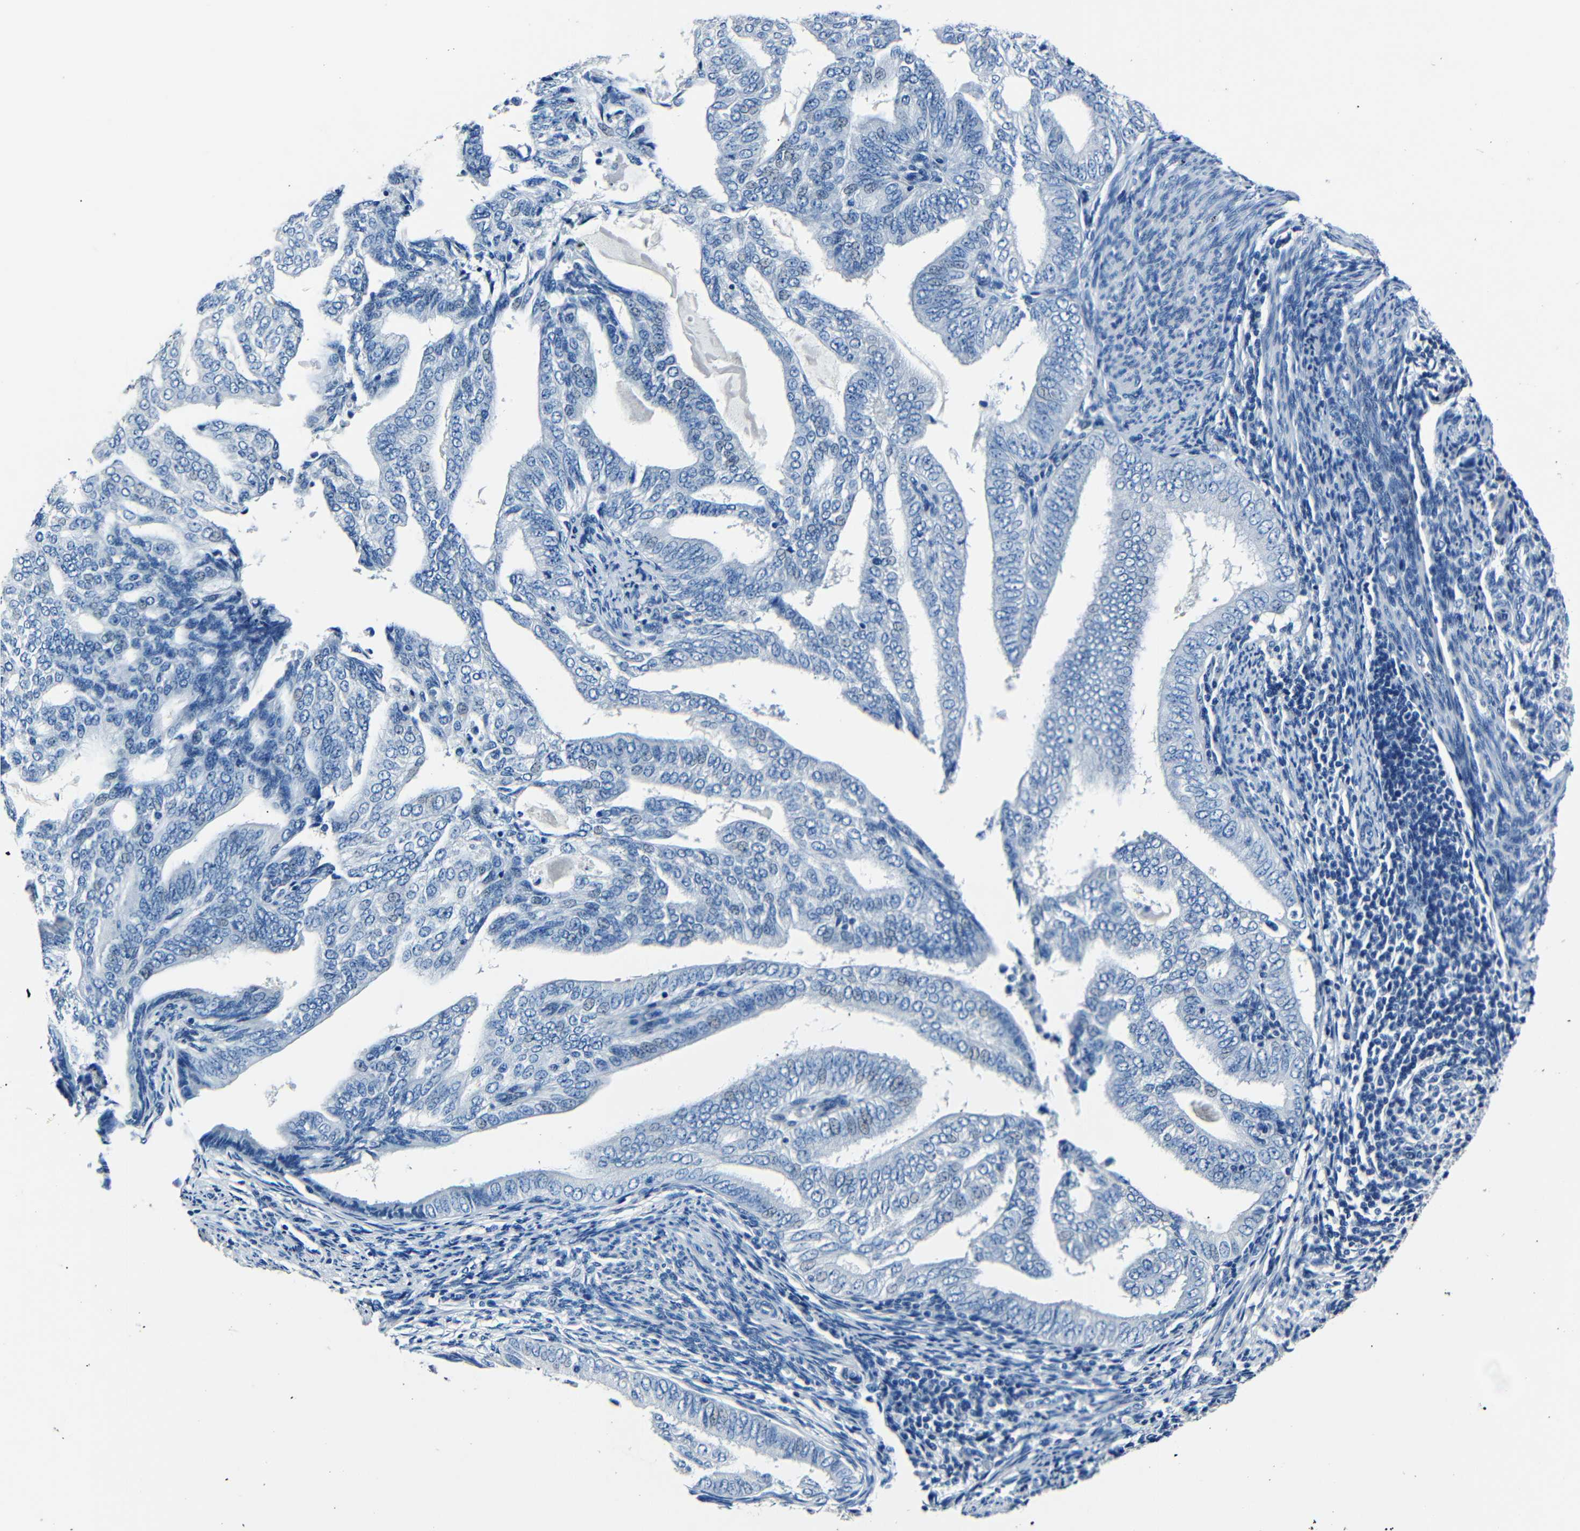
{"staining": {"intensity": "negative", "quantity": "none", "location": "none"}, "tissue": "endometrial cancer", "cell_type": "Tumor cells", "image_type": "cancer", "snomed": [{"axis": "morphology", "description": "Adenocarcinoma, NOS"}, {"axis": "topography", "description": "Endometrium"}], "caption": "Photomicrograph shows no significant protein staining in tumor cells of endometrial cancer (adenocarcinoma).", "gene": "NCMAP", "patient": {"sex": "female", "age": 58}}